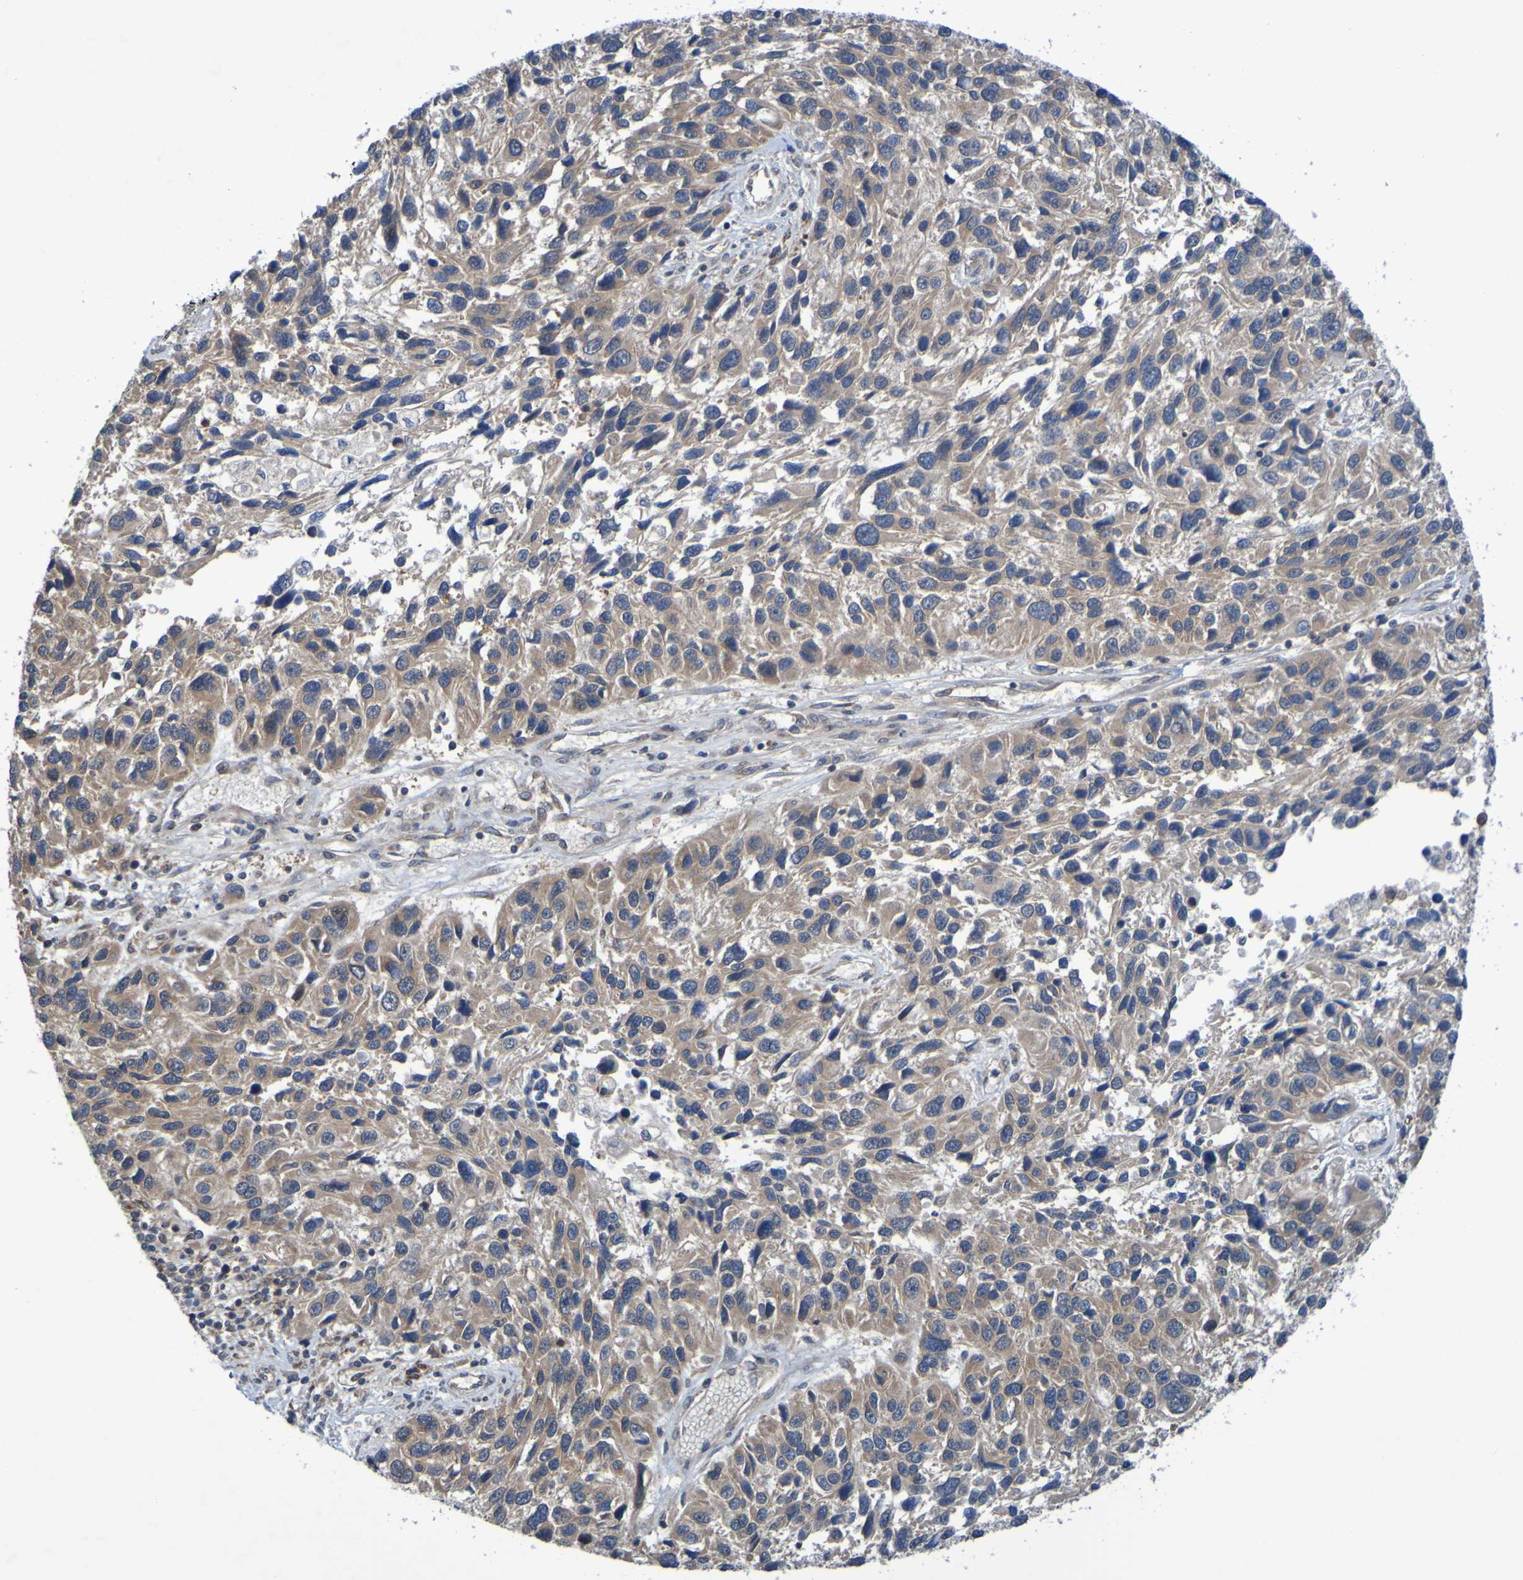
{"staining": {"intensity": "weak", "quantity": ">75%", "location": "cytoplasmic/membranous"}, "tissue": "melanoma", "cell_type": "Tumor cells", "image_type": "cancer", "snomed": [{"axis": "morphology", "description": "Malignant melanoma, NOS"}, {"axis": "topography", "description": "Skin"}], "caption": "Tumor cells show low levels of weak cytoplasmic/membranous expression in approximately >75% of cells in melanoma.", "gene": "SDK1", "patient": {"sex": "male", "age": 53}}